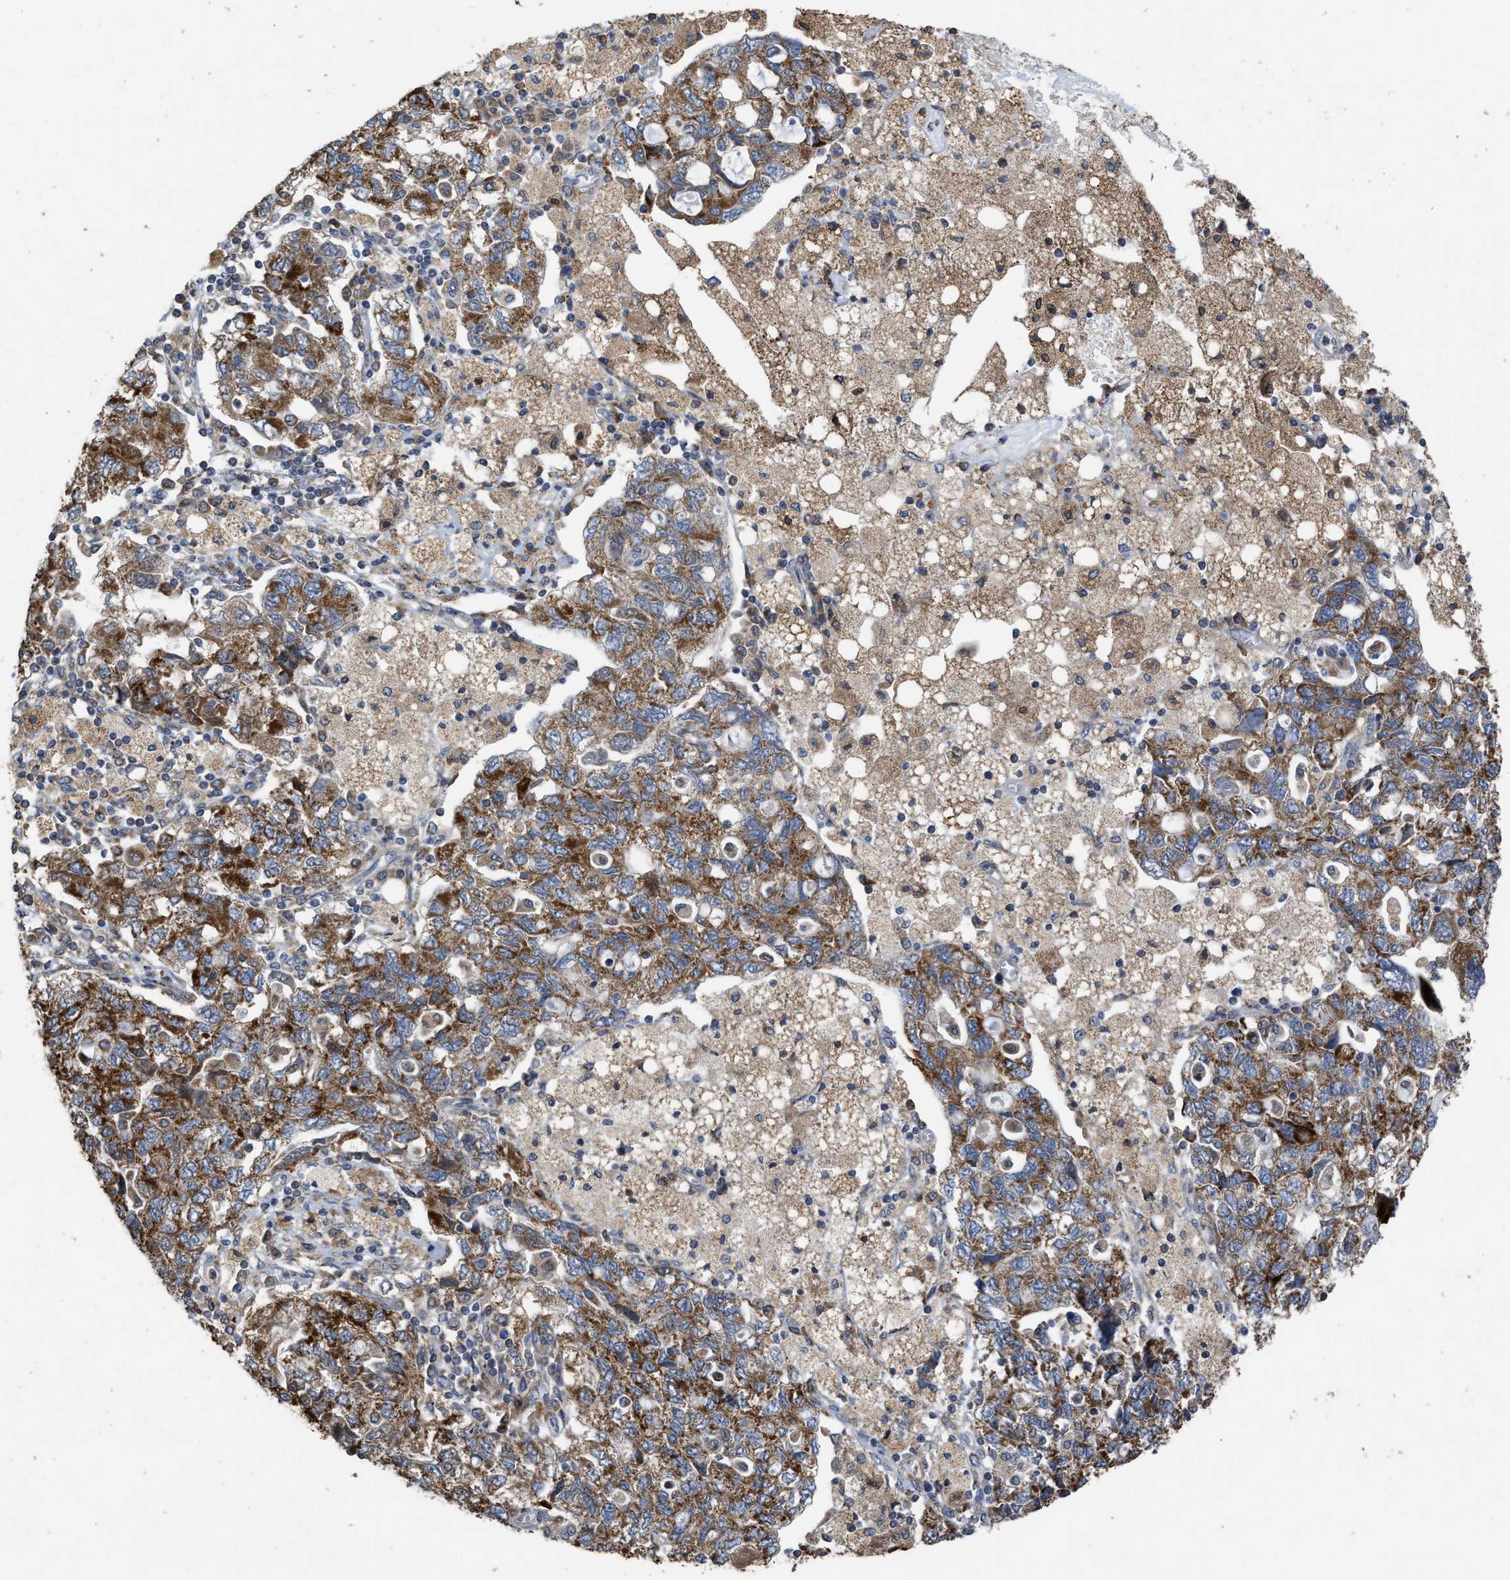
{"staining": {"intensity": "moderate", "quantity": ">75%", "location": "cytoplasmic/membranous"}, "tissue": "ovarian cancer", "cell_type": "Tumor cells", "image_type": "cancer", "snomed": [{"axis": "morphology", "description": "Carcinoma, NOS"}, {"axis": "morphology", "description": "Cystadenocarcinoma, serous, NOS"}, {"axis": "topography", "description": "Ovary"}], "caption": "Carcinoma (ovarian) stained for a protein demonstrates moderate cytoplasmic/membranous positivity in tumor cells.", "gene": "AK2", "patient": {"sex": "female", "age": 69}}